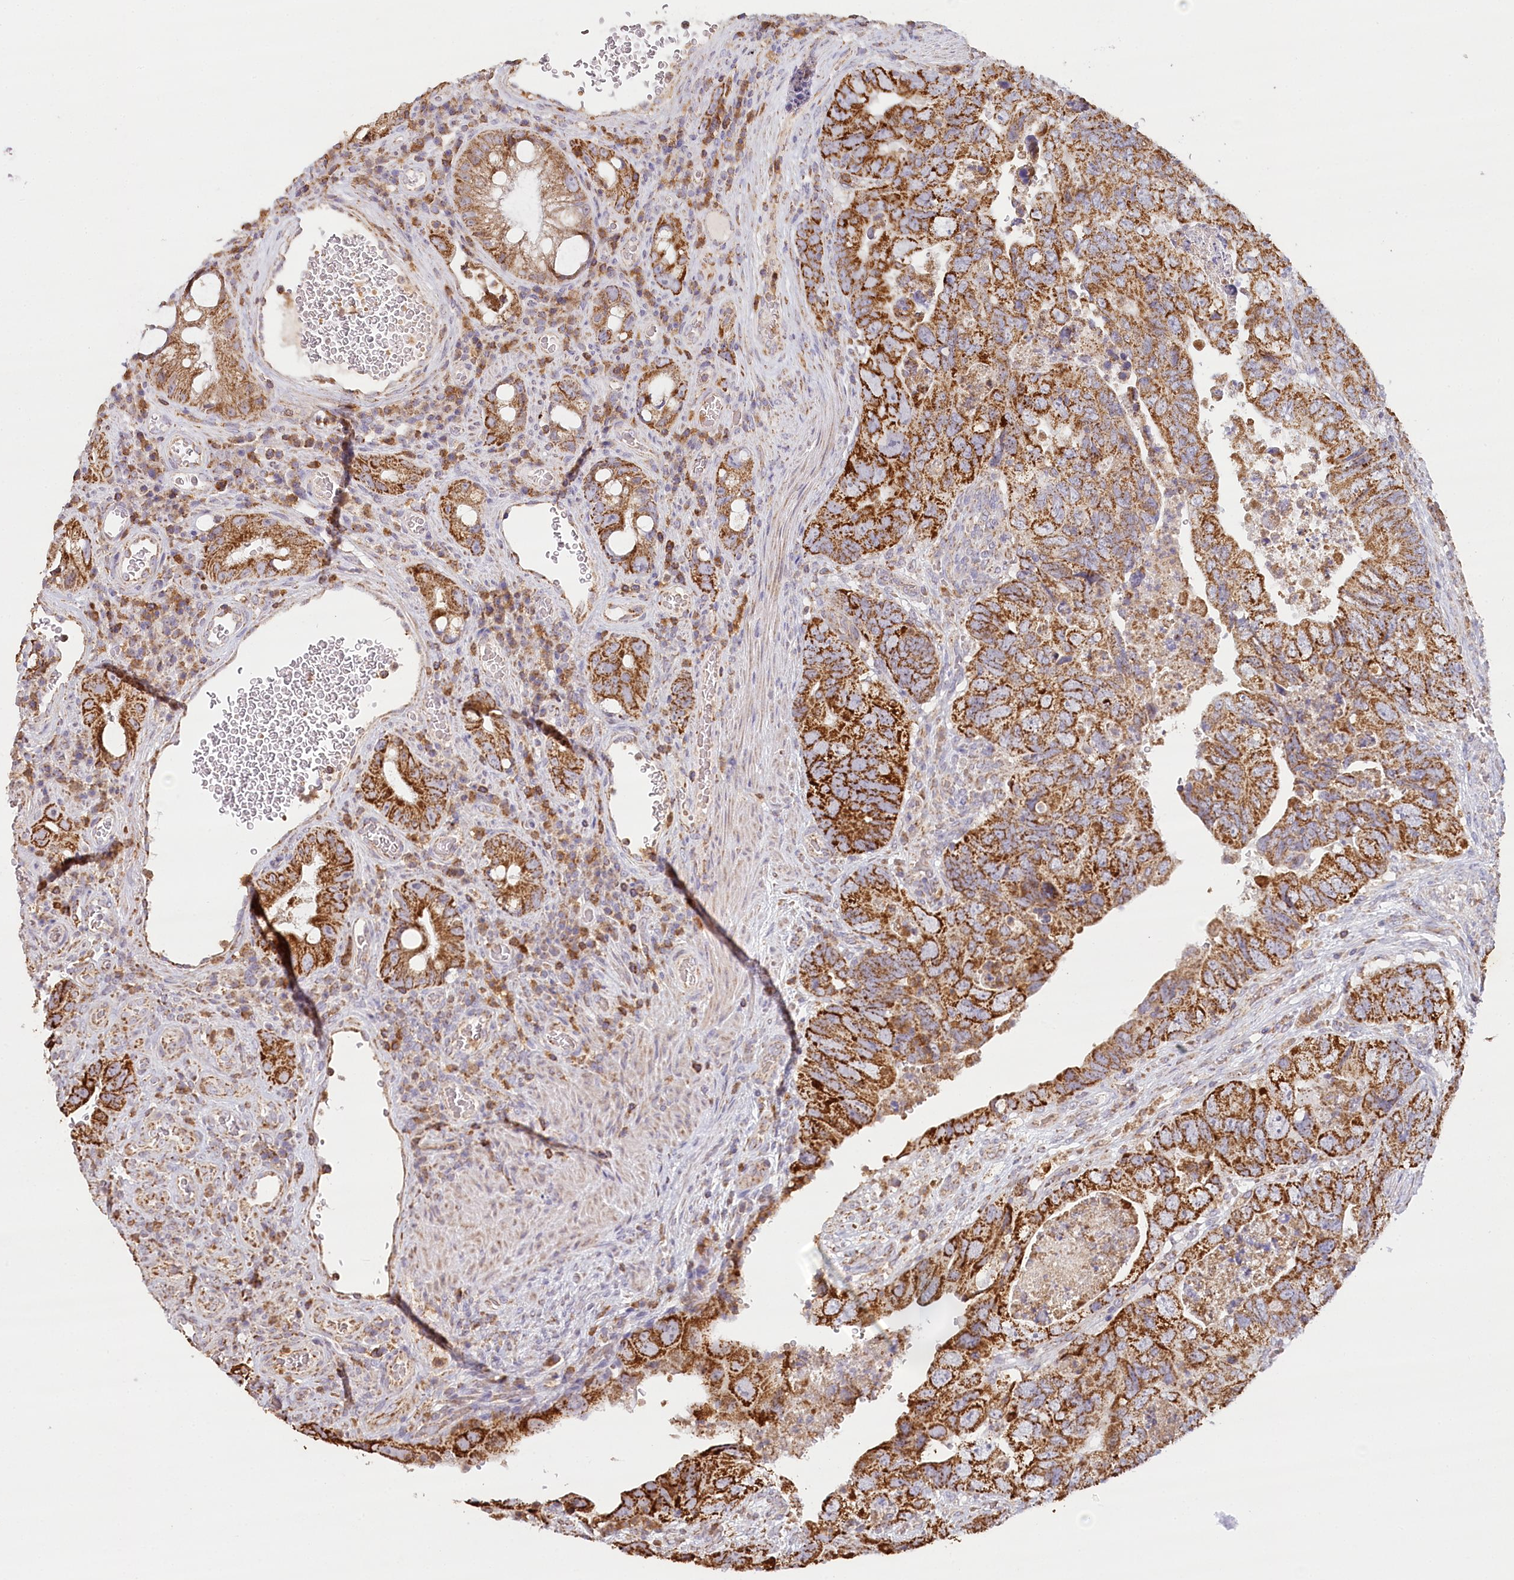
{"staining": {"intensity": "strong", "quantity": ">75%", "location": "cytoplasmic/membranous"}, "tissue": "colorectal cancer", "cell_type": "Tumor cells", "image_type": "cancer", "snomed": [{"axis": "morphology", "description": "Adenocarcinoma, NOS"}, {"axis": "topography", "description": "Rectum"}], "caption": "Brown immunohistochemical staining in colorectal cancer reveals strong cytoplasmic/membranous positivity in about >75% of tumor cells.", "gene": "MMP25", "patient": {"sex": "male", "age": 63}}